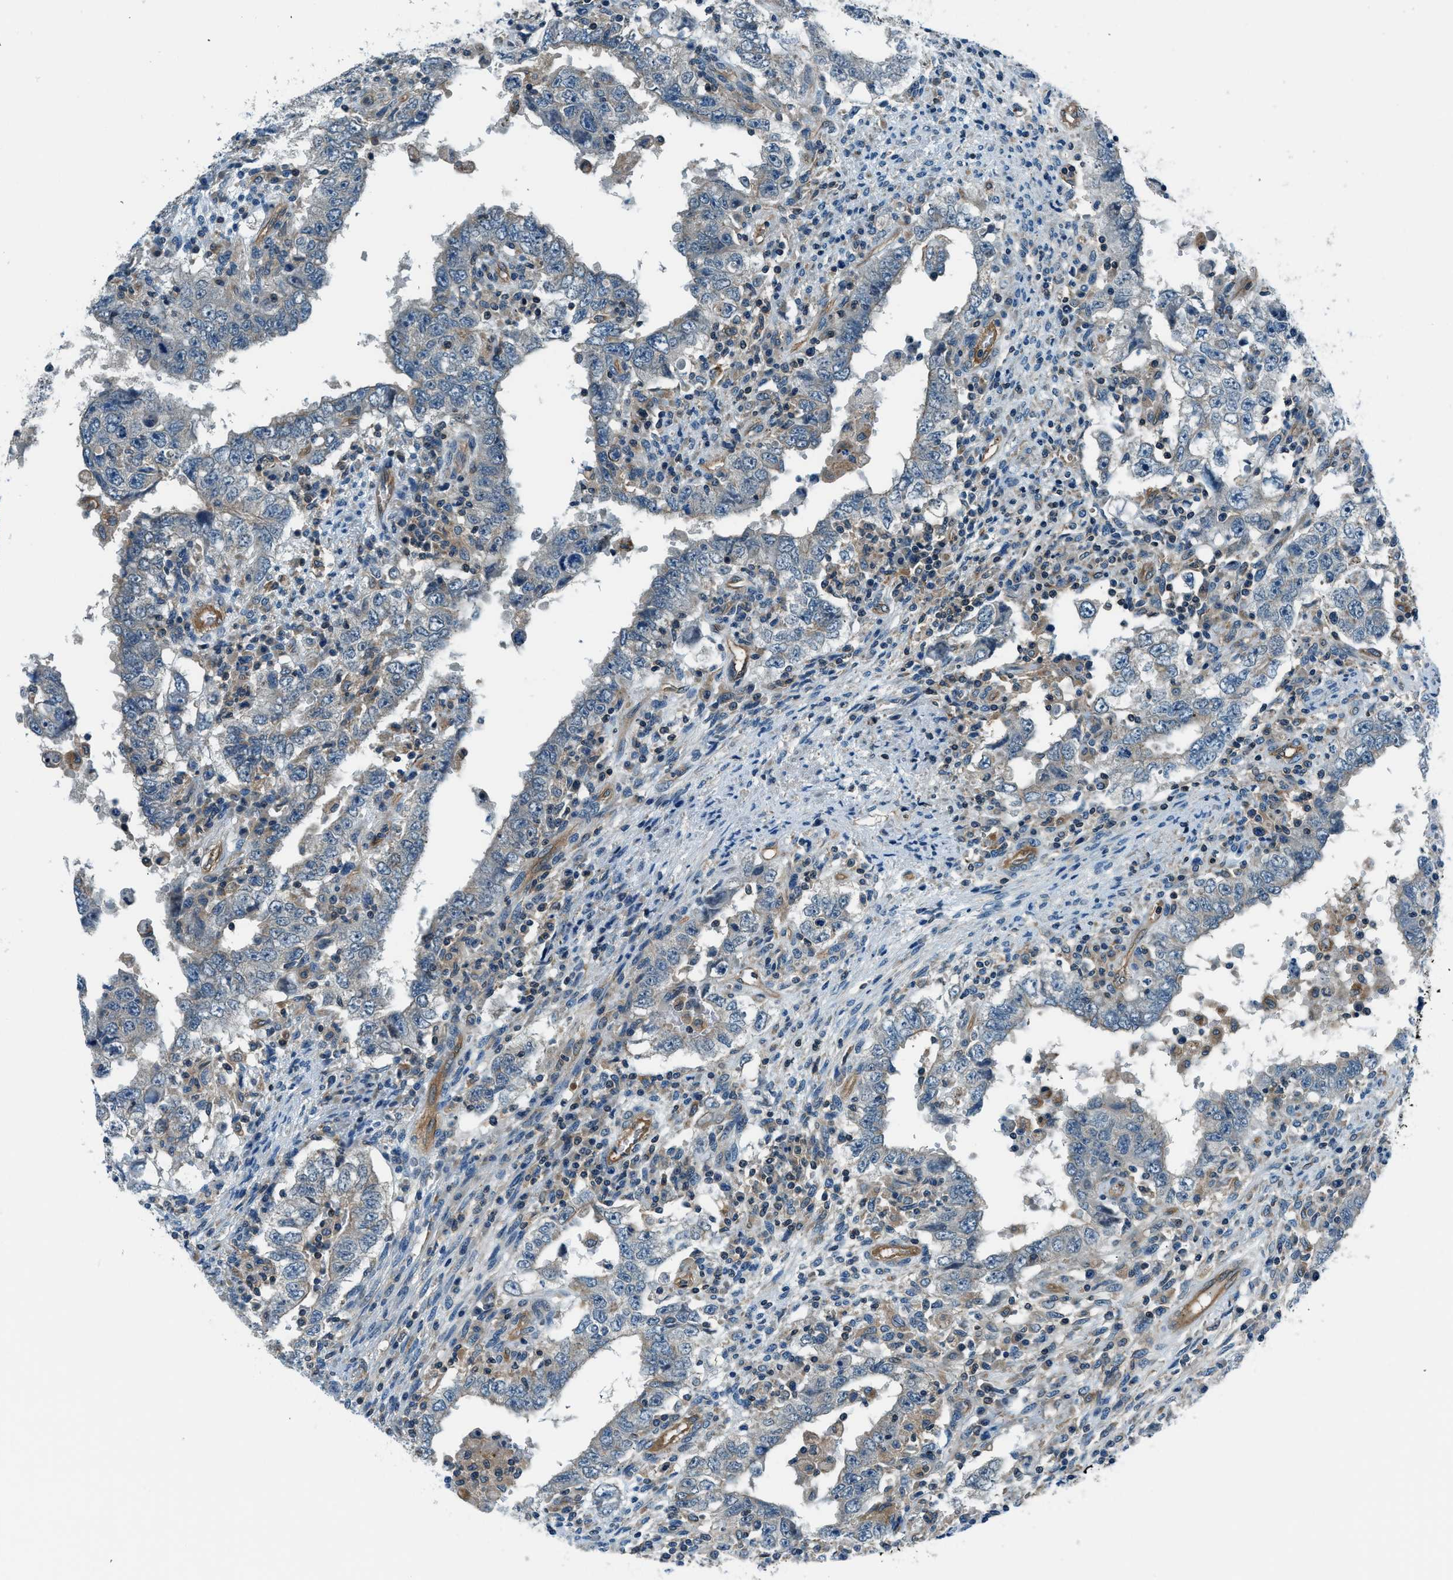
{"staining": {"intensity": "negative", "quantity": "none", "location": "none"}, "tissue": "testis cancer", "cell_type": "Tumor cells", "image_type": "cancer", "snomed": [{"axis": "morphology", "description": "Carcinoma, Embryonal, NOS"}, {"axis": "topography", "description": "Testis"}], "caption": "A high-resolution photomicrograph shows immunohistochemistry staining of testis cancer (embryonal carcinoma), which reveals no significant staining in tumor cells.", "gene": "SLC19A2", "patient": {"sex": "male", "age": 26}}